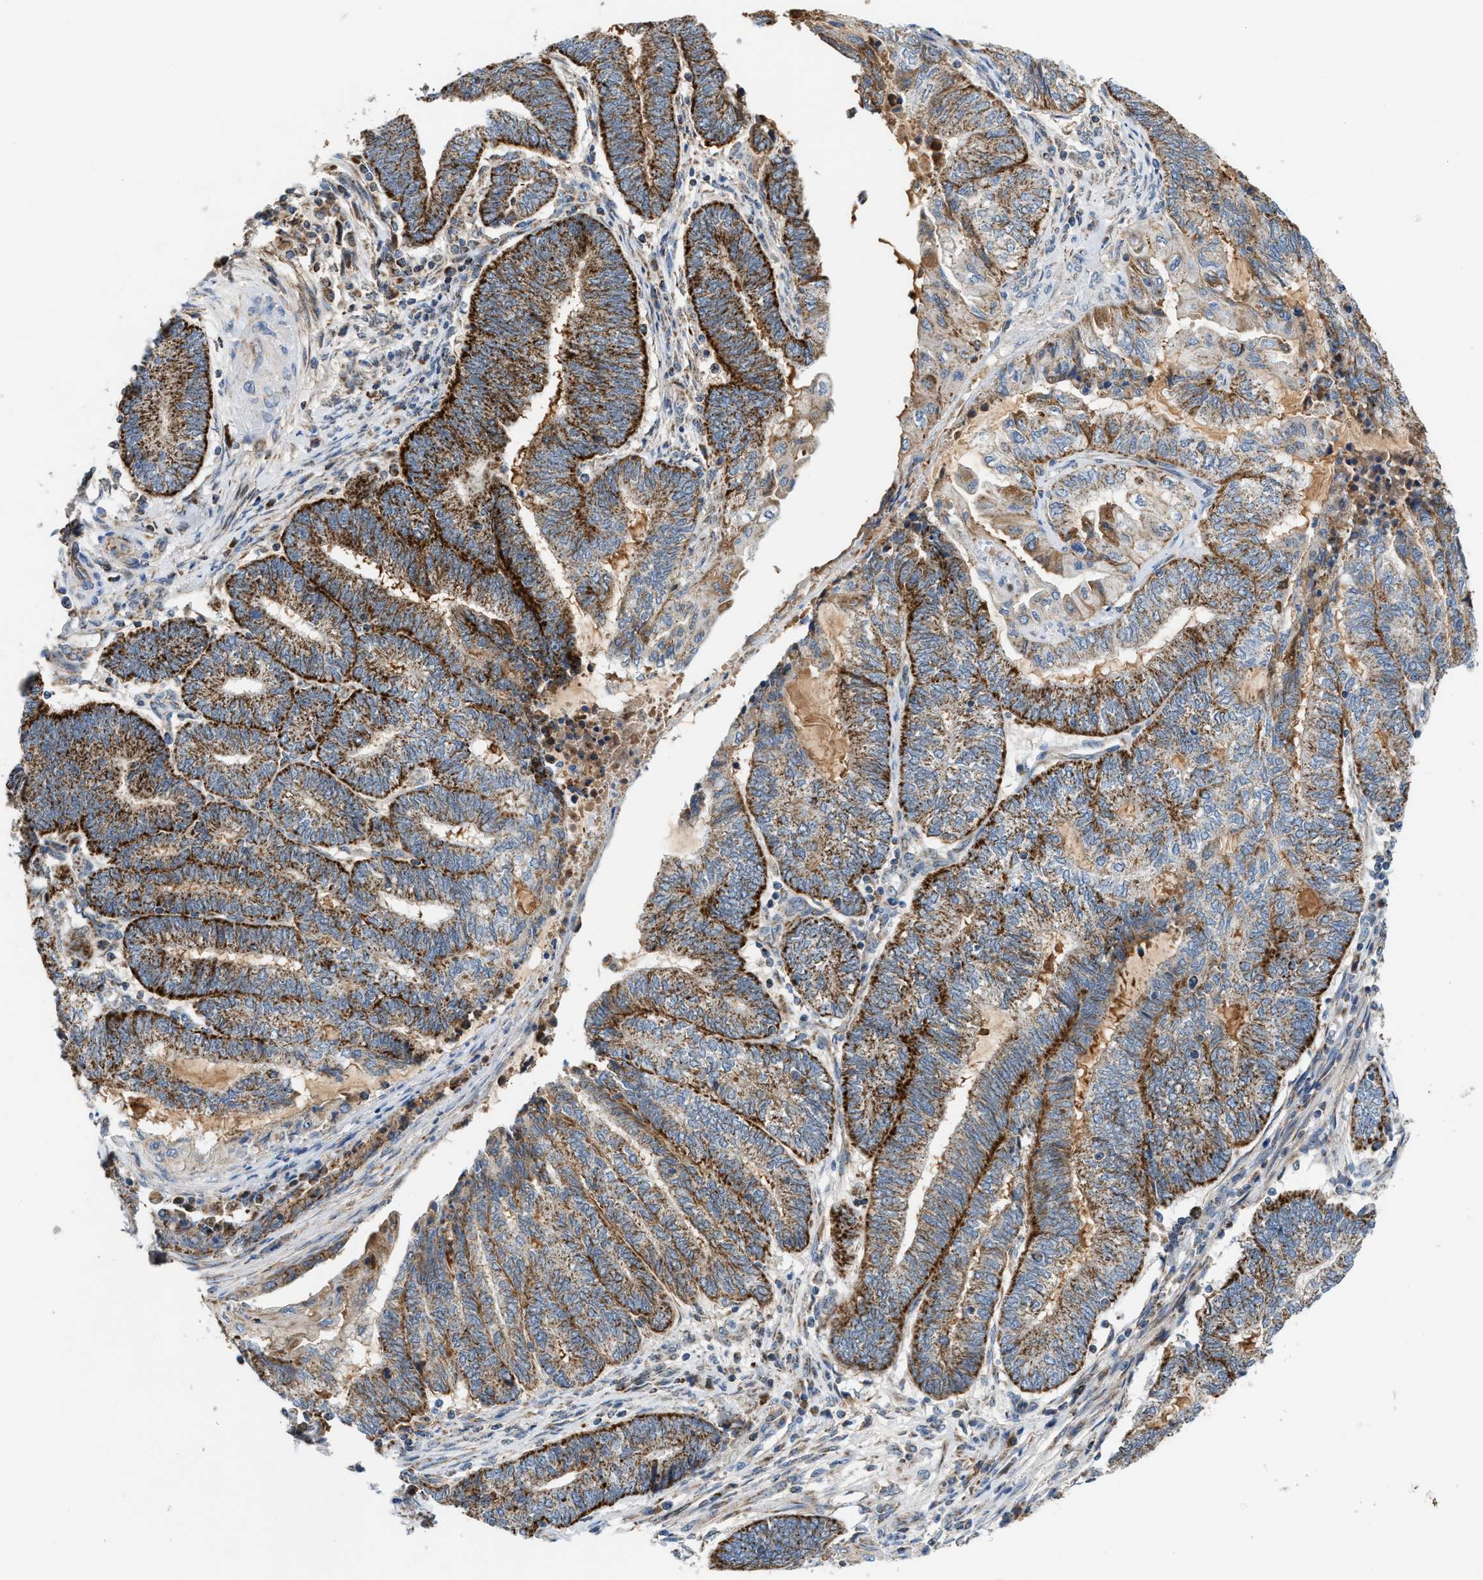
{"staining": {"intensity": "strong", "quantity": ">75%", "location": "cytoplasmic/membranous"}, "tissue": "endometrial cancer", "cell_type": "Tumor cells", "image_type": "cancer", "snomed": [{"axis": "morphology", "description": "Adenocarcinoma, NOS"}, {"axis": "topography", "description": "Uterus"}, {"axis": "topography", "description": "Endometrium"}], "caption": "Strong cytoplasmic/membranous protein expression is seen in approximately >75% of tumor cells in endometrial cancer (adenocarcinoma).", "gene": "PMPCA", "patient": {"sex": "female", "age": 70}}